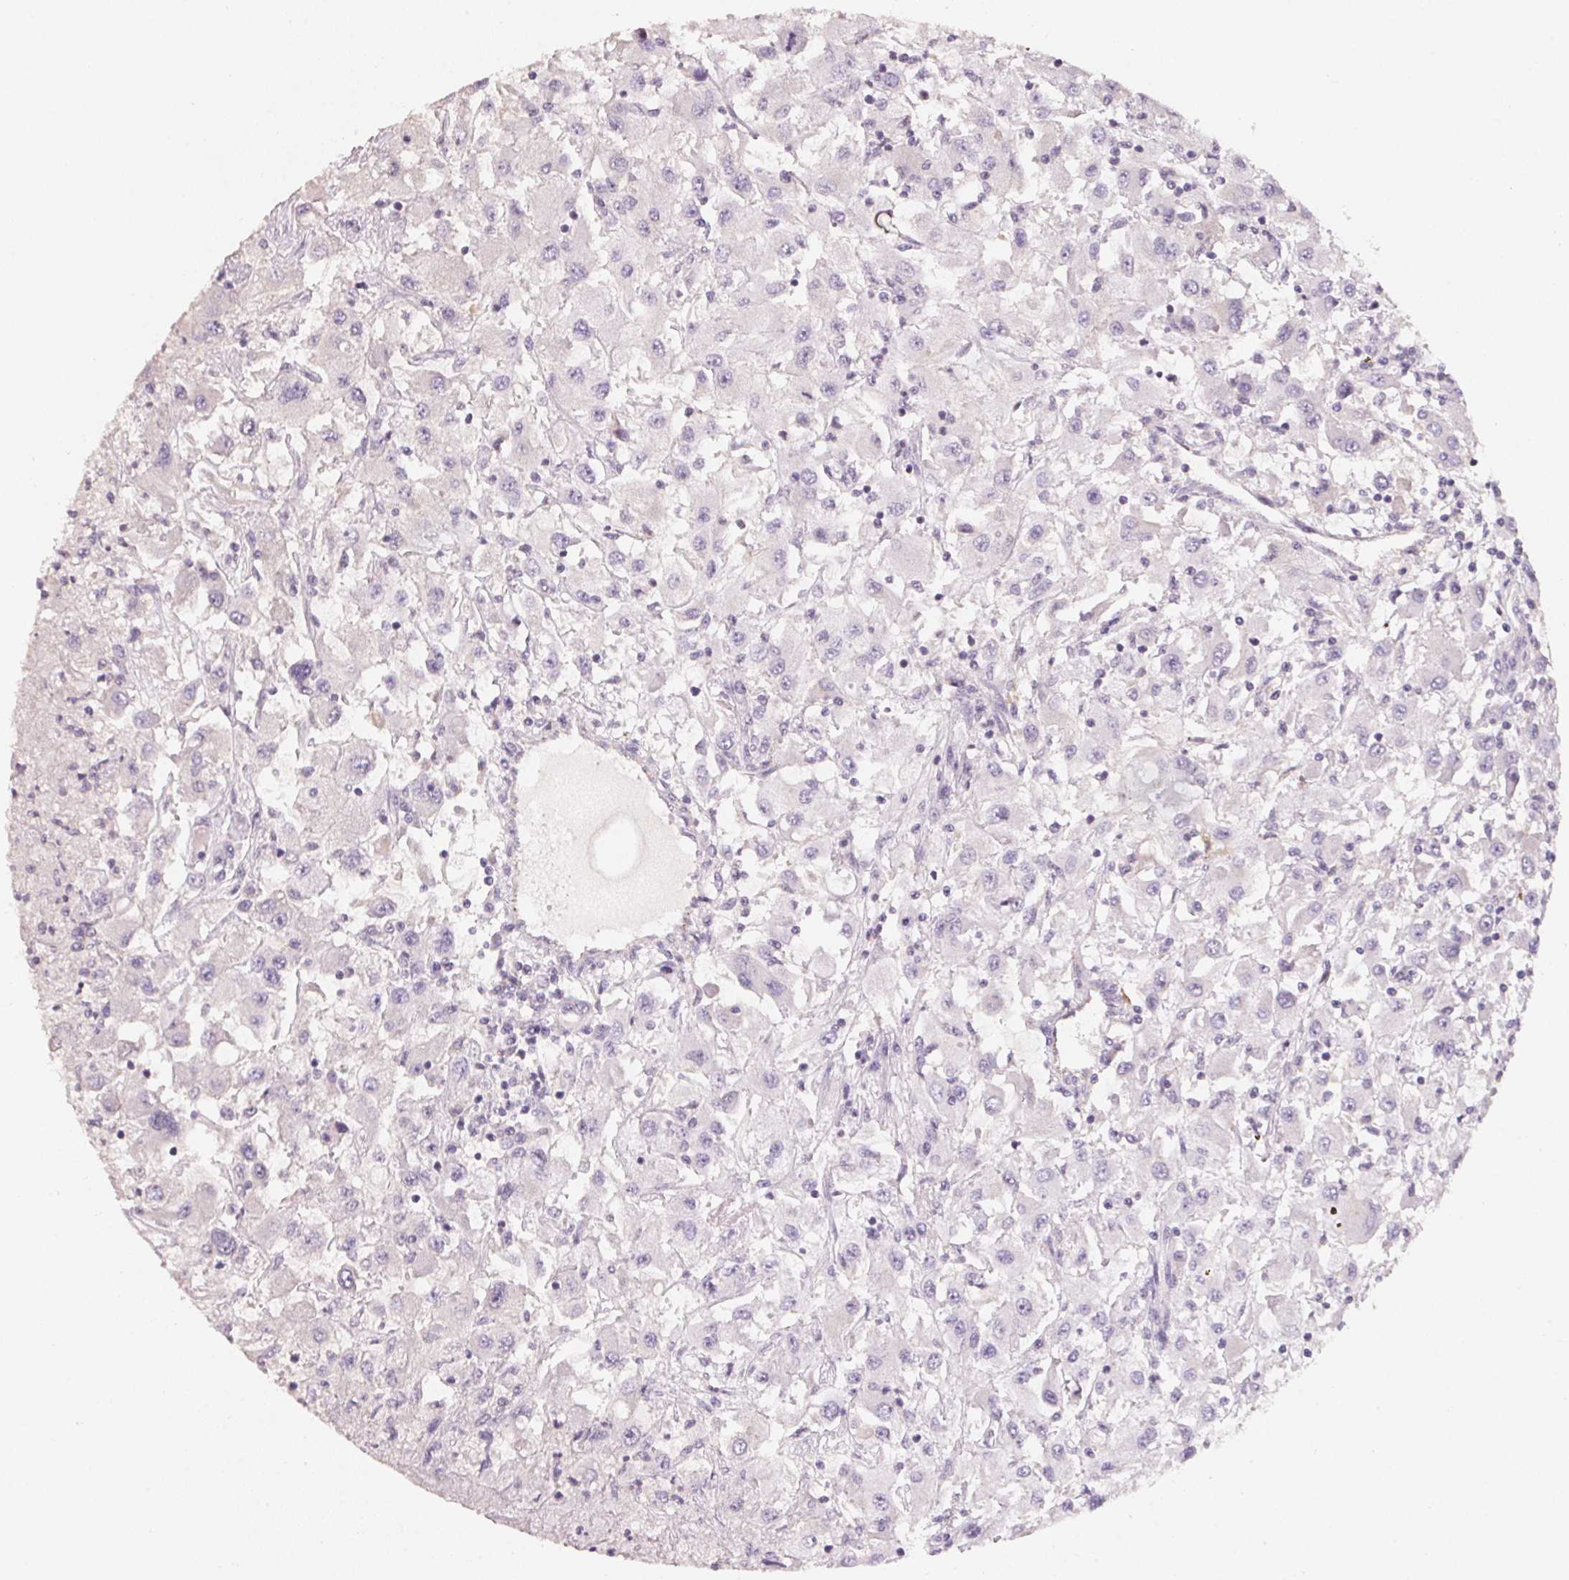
{"staining": {"intensity": "negative", "quantity": "none", "location": "none"}, "tissue": "renal cancer", "cell_type": "Tumor cells", "image_type": "cancer", "snomed": [{"axis": "morphology", "description": "Adenocarcinoma, NOS"}, {"axis": "topography", "description": "Kidney"}], "caption": "High magnification brightfield microscopy of renal cancer stained with DAB (3,3'-diaminobenzidine) (brown) and counterstained with hematoxylin (blue): tumor cells show no significant expression.", "gene": "TREH", "patient": {"sex": "female", "age": 67}}